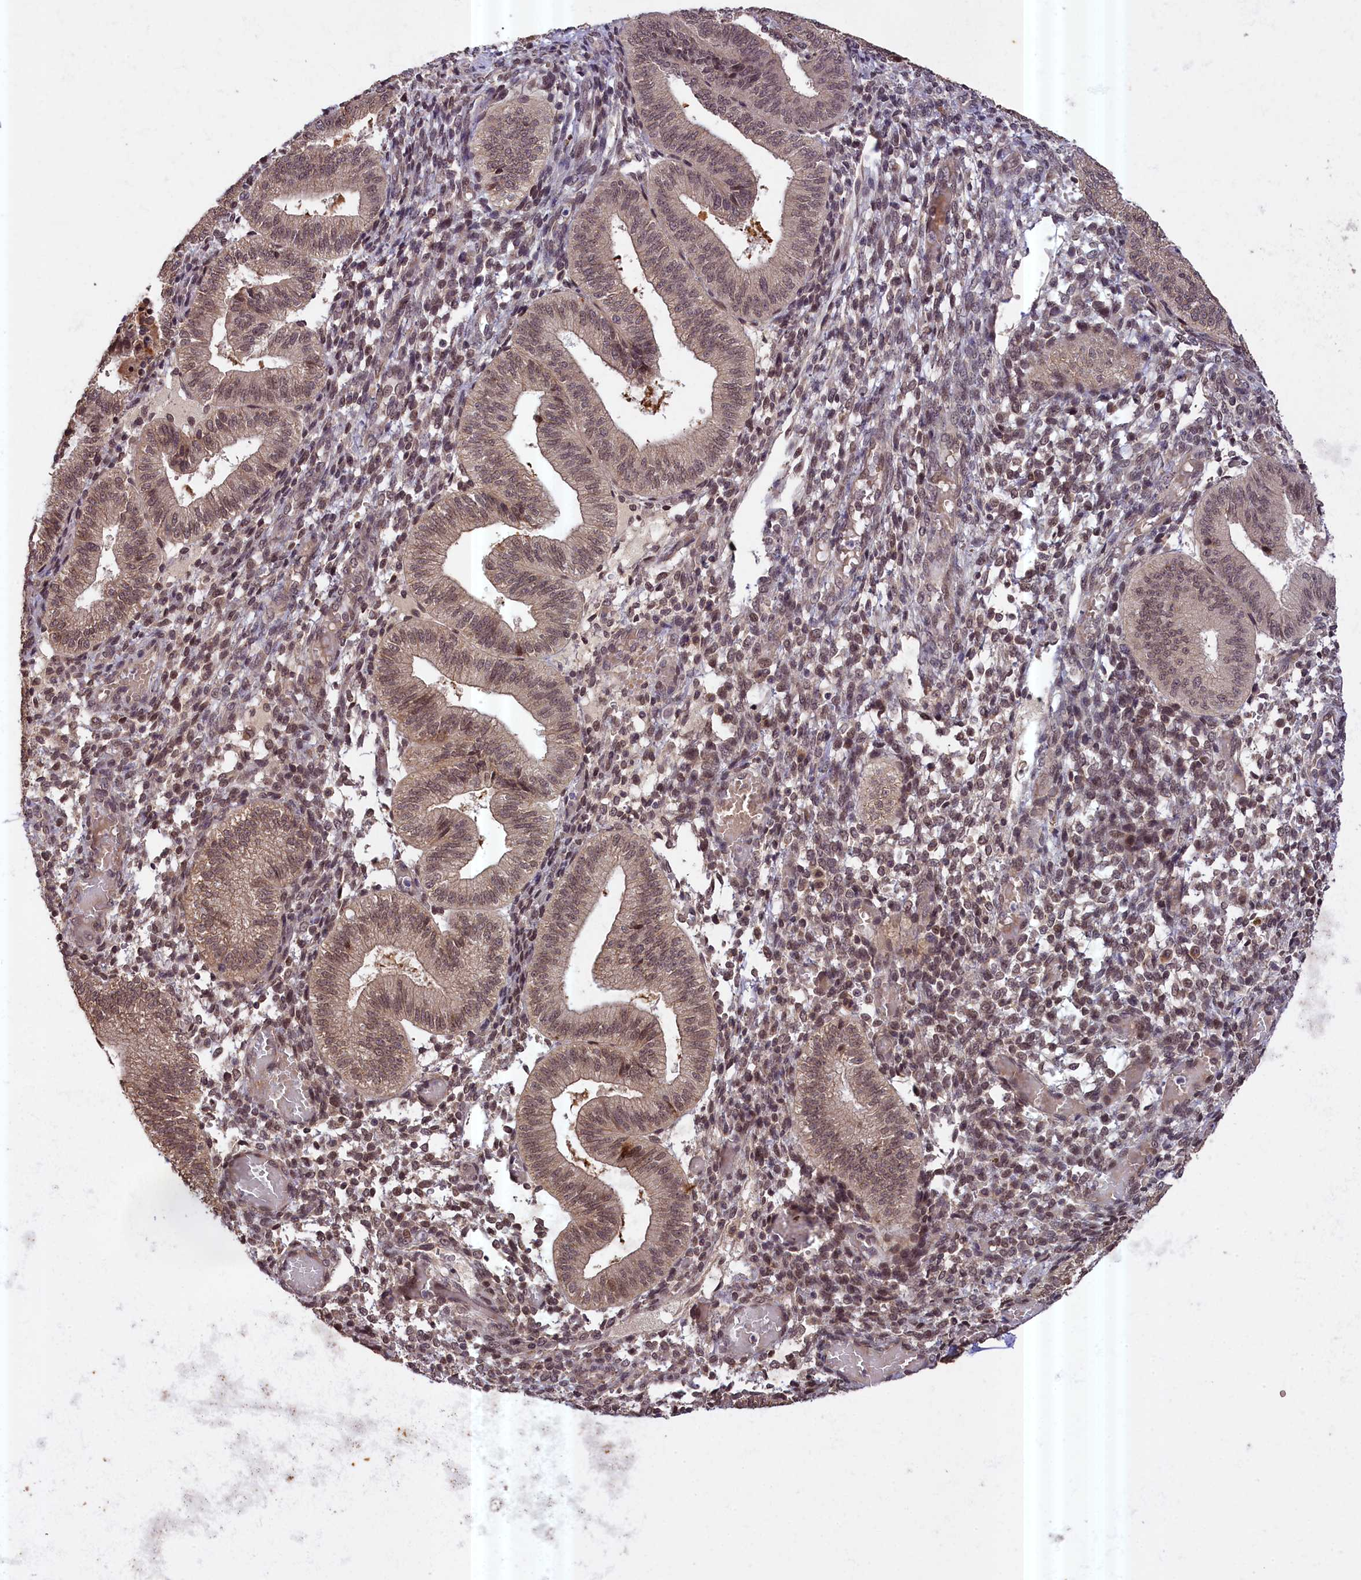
{"staining": {"intensity": "moderate", "quantity": "25%-75%", "location": "nuclear"}, "tissue": "endometrium", "cell_type": "Cells in endometrial stroma", "image_type": "normal", "snomed": [{"axis": "morphology", "description": "Normal tissue, NOS"}, {"axis": "topography", "description": "Endometrium"}], "caption": "Endometrium was stained to show a protein in brown. There is medium levels of moderate nuclear expression in about 25%-75% of cells in endometrial stroma.", "gene": "ZNF480", "patient": {"sex": "female", "age": 34}}